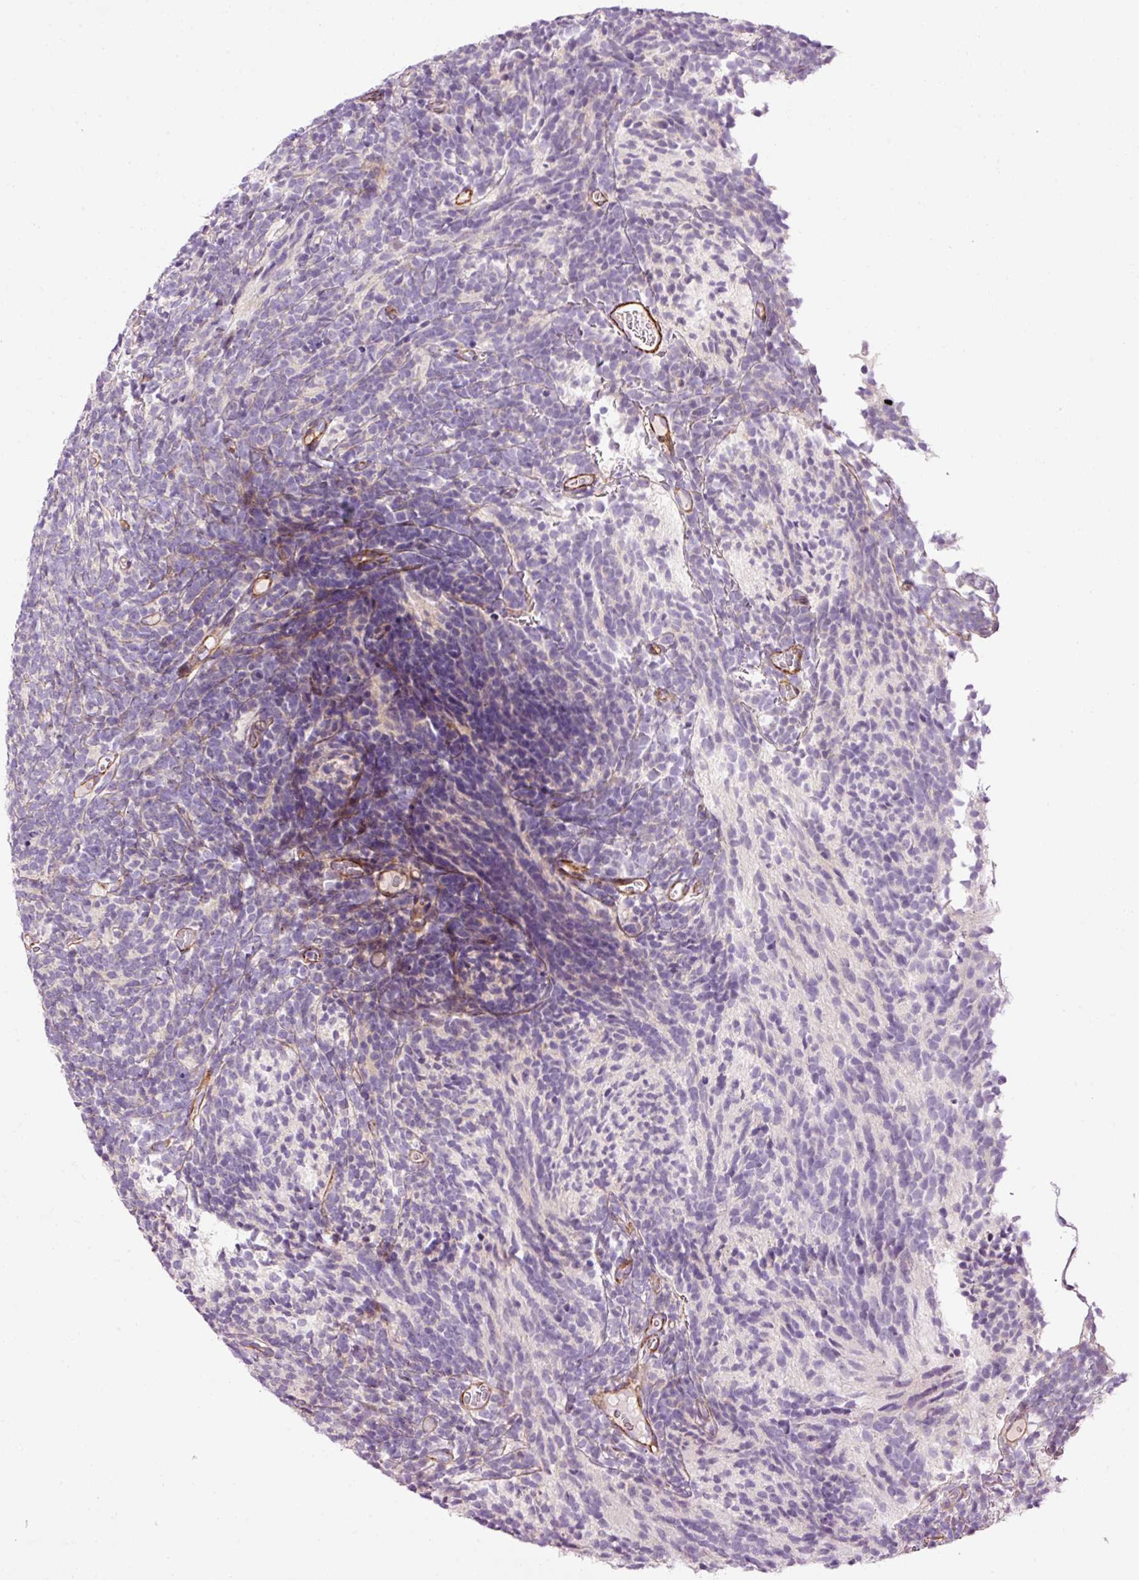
{"staining": {"intensity": "negative", "quantity": "none", "location": "none"}, "tissue": "glioma", "cell_type": "Tumor cells", "image_type": "cancer", "snomed": [{"axis": "morphology", "description": "Glioma, malignant, Low grade"}, {"axis": "topography", "description": "Brain"}], "caption": "The histopathology image displays no staining of tumor cells in malignant glioma (low-grade).", "gene": "ANKRD20A1", "patient": {"sex": "female", "age": 1}}